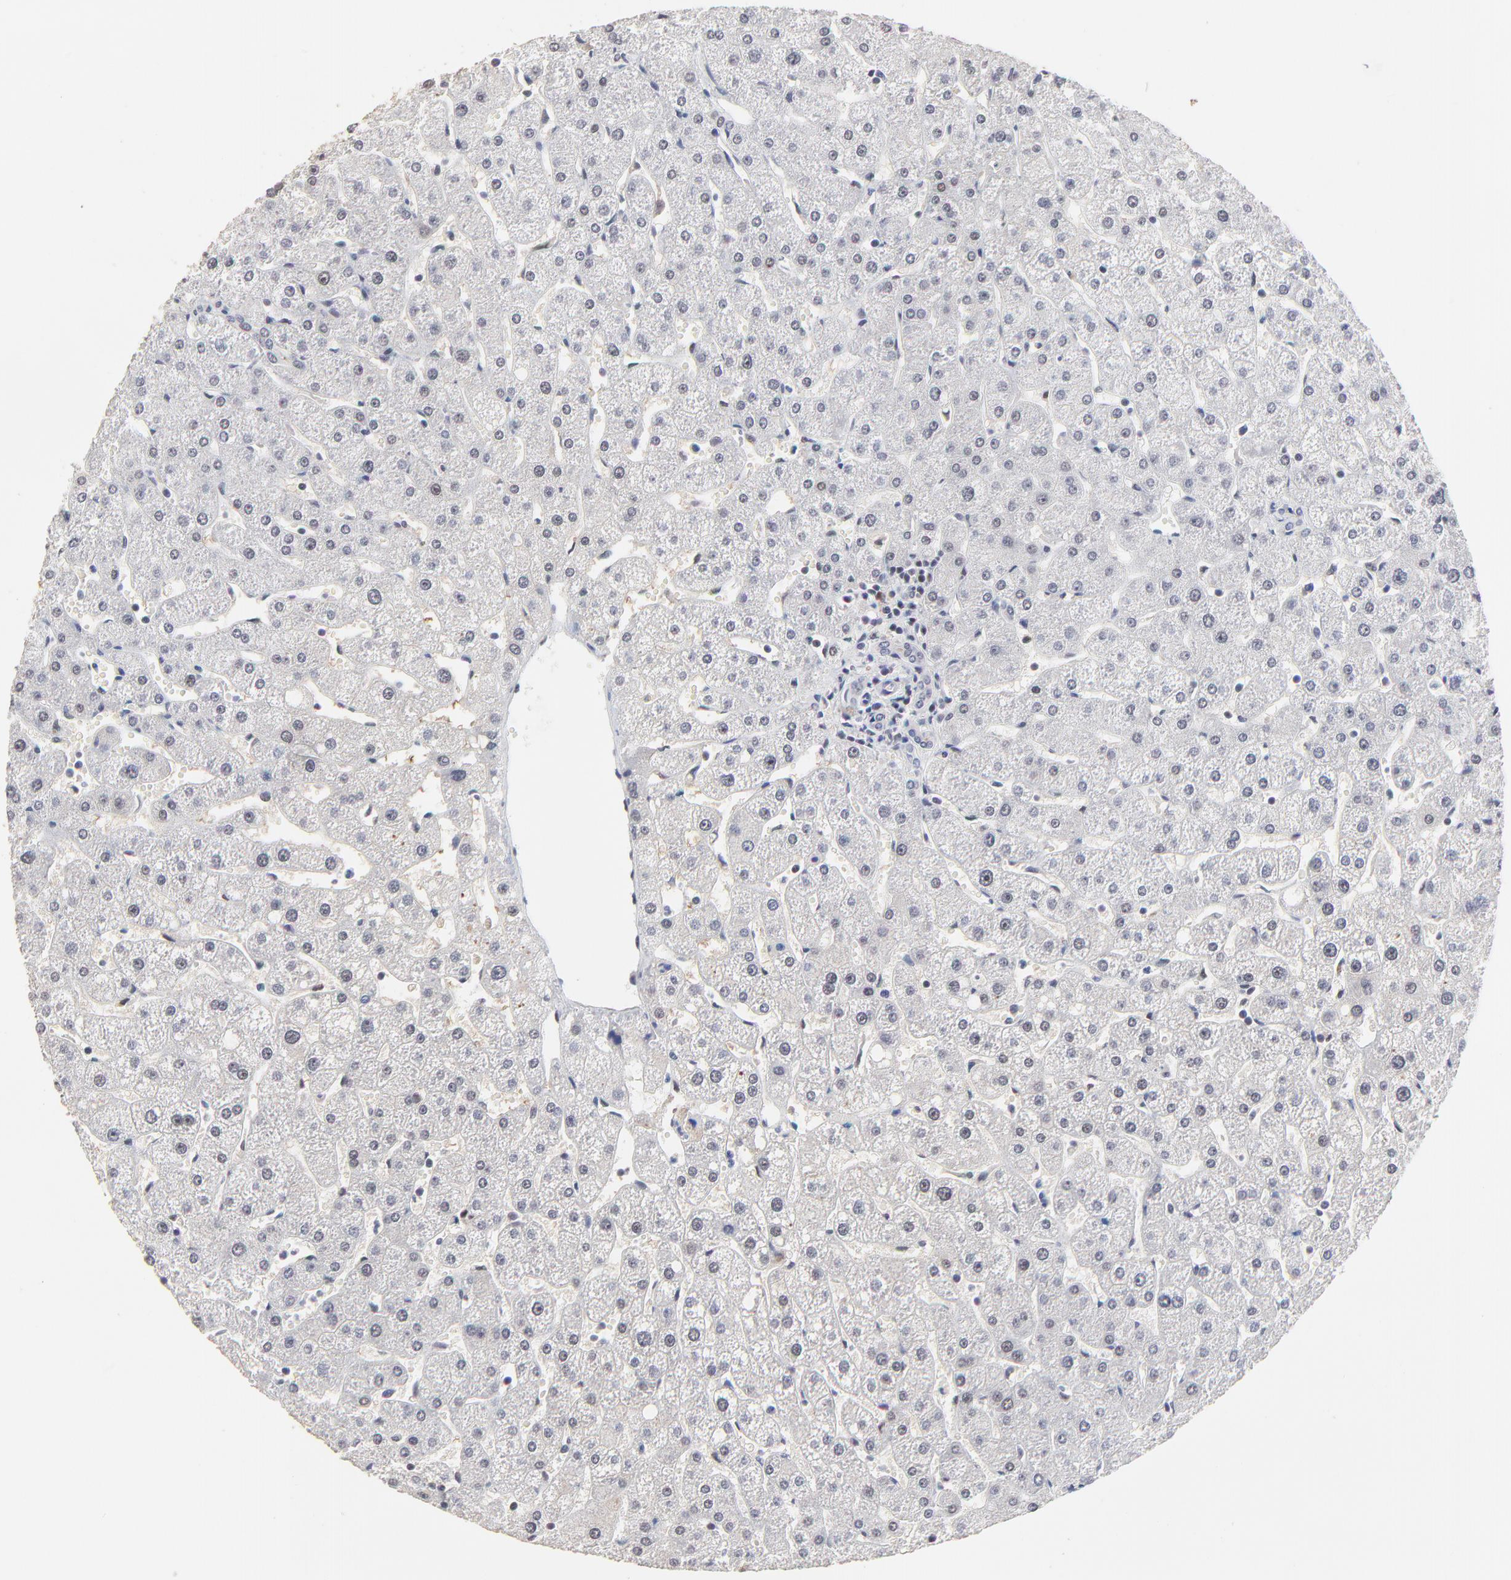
{"staining": {"intensity": "negative", "quantity": "none", "location": "none"}, "tissue": "liver", "cell_type": "Cholangiocytes", "image_type": "normal", "snomed": [{"axis": "morphology", "description": "Normal tissue, NOS"}, {"axis": "topography", "description": "Liver"}], "caption": "This is an immunohistochemistry histopathology image of benign human liver. There is no staining in cholangiocytes.", "gene": "OGFOD1", "patient": {"sex": "male", "age": 67}}